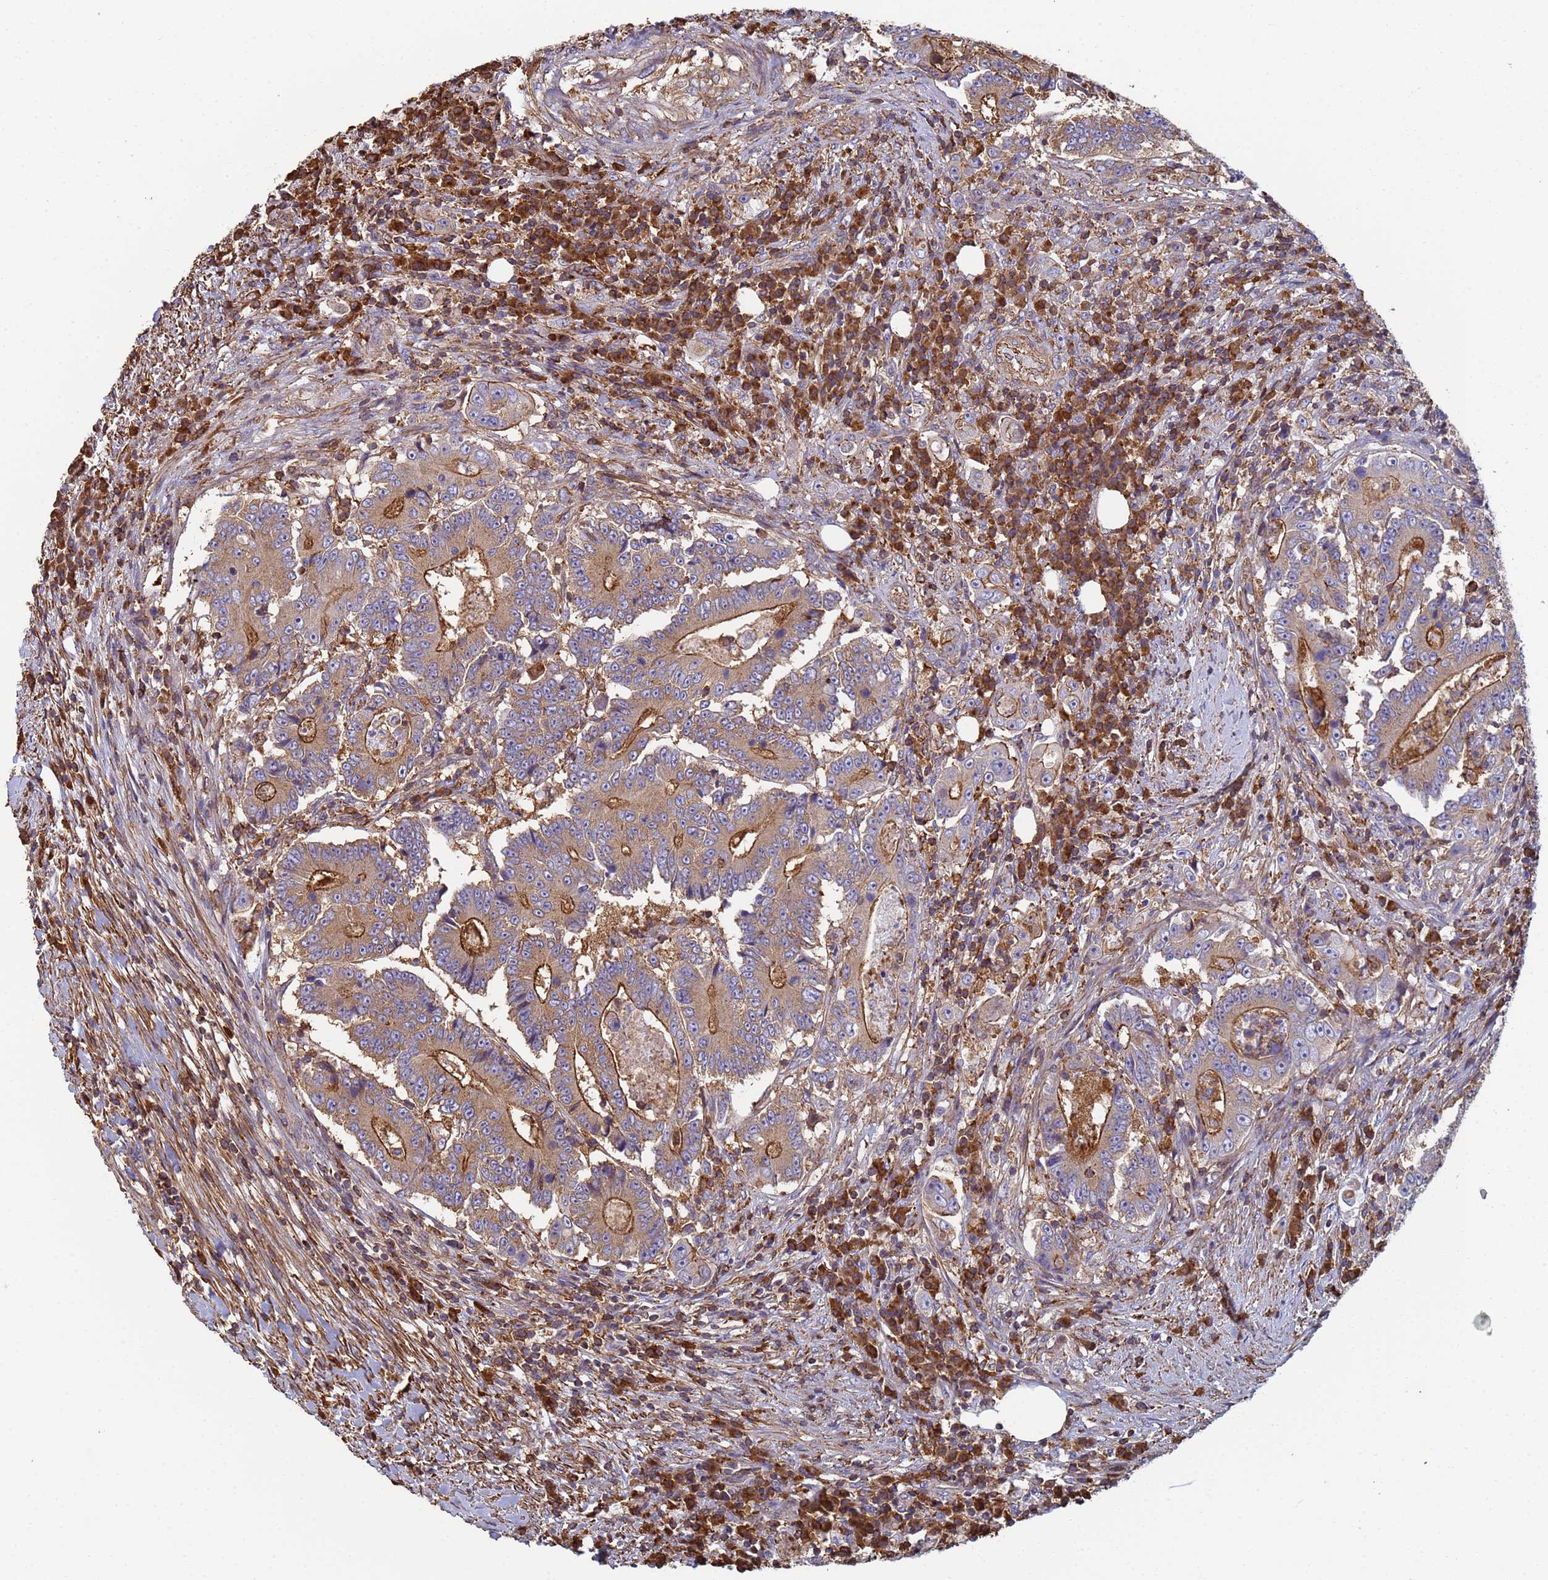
{"staining": {"intensity": "strong", "quantity": ">75%", "location": "cytoplasmic/membranous"}, "tissue": "colorectal cancer", "cell_type": "Tumor cells", "image_type": "cancer", "snomed": [{"axis": "morphology", "description": "Adenocarcinoma, NOS"}, {"axis": "topography", "description": "Colon"}], "caption": "Immunohistochemical staining of human colorectal adenocarcinoma exhibits high levels of strong cytoplasmic/membranous protein expression in about >75% of tumor cells. (DAB IHC with brightfield microscopy, high magnification).", "gene": "ZNG1B", "patient": {"sex": "male", "age": 83}}